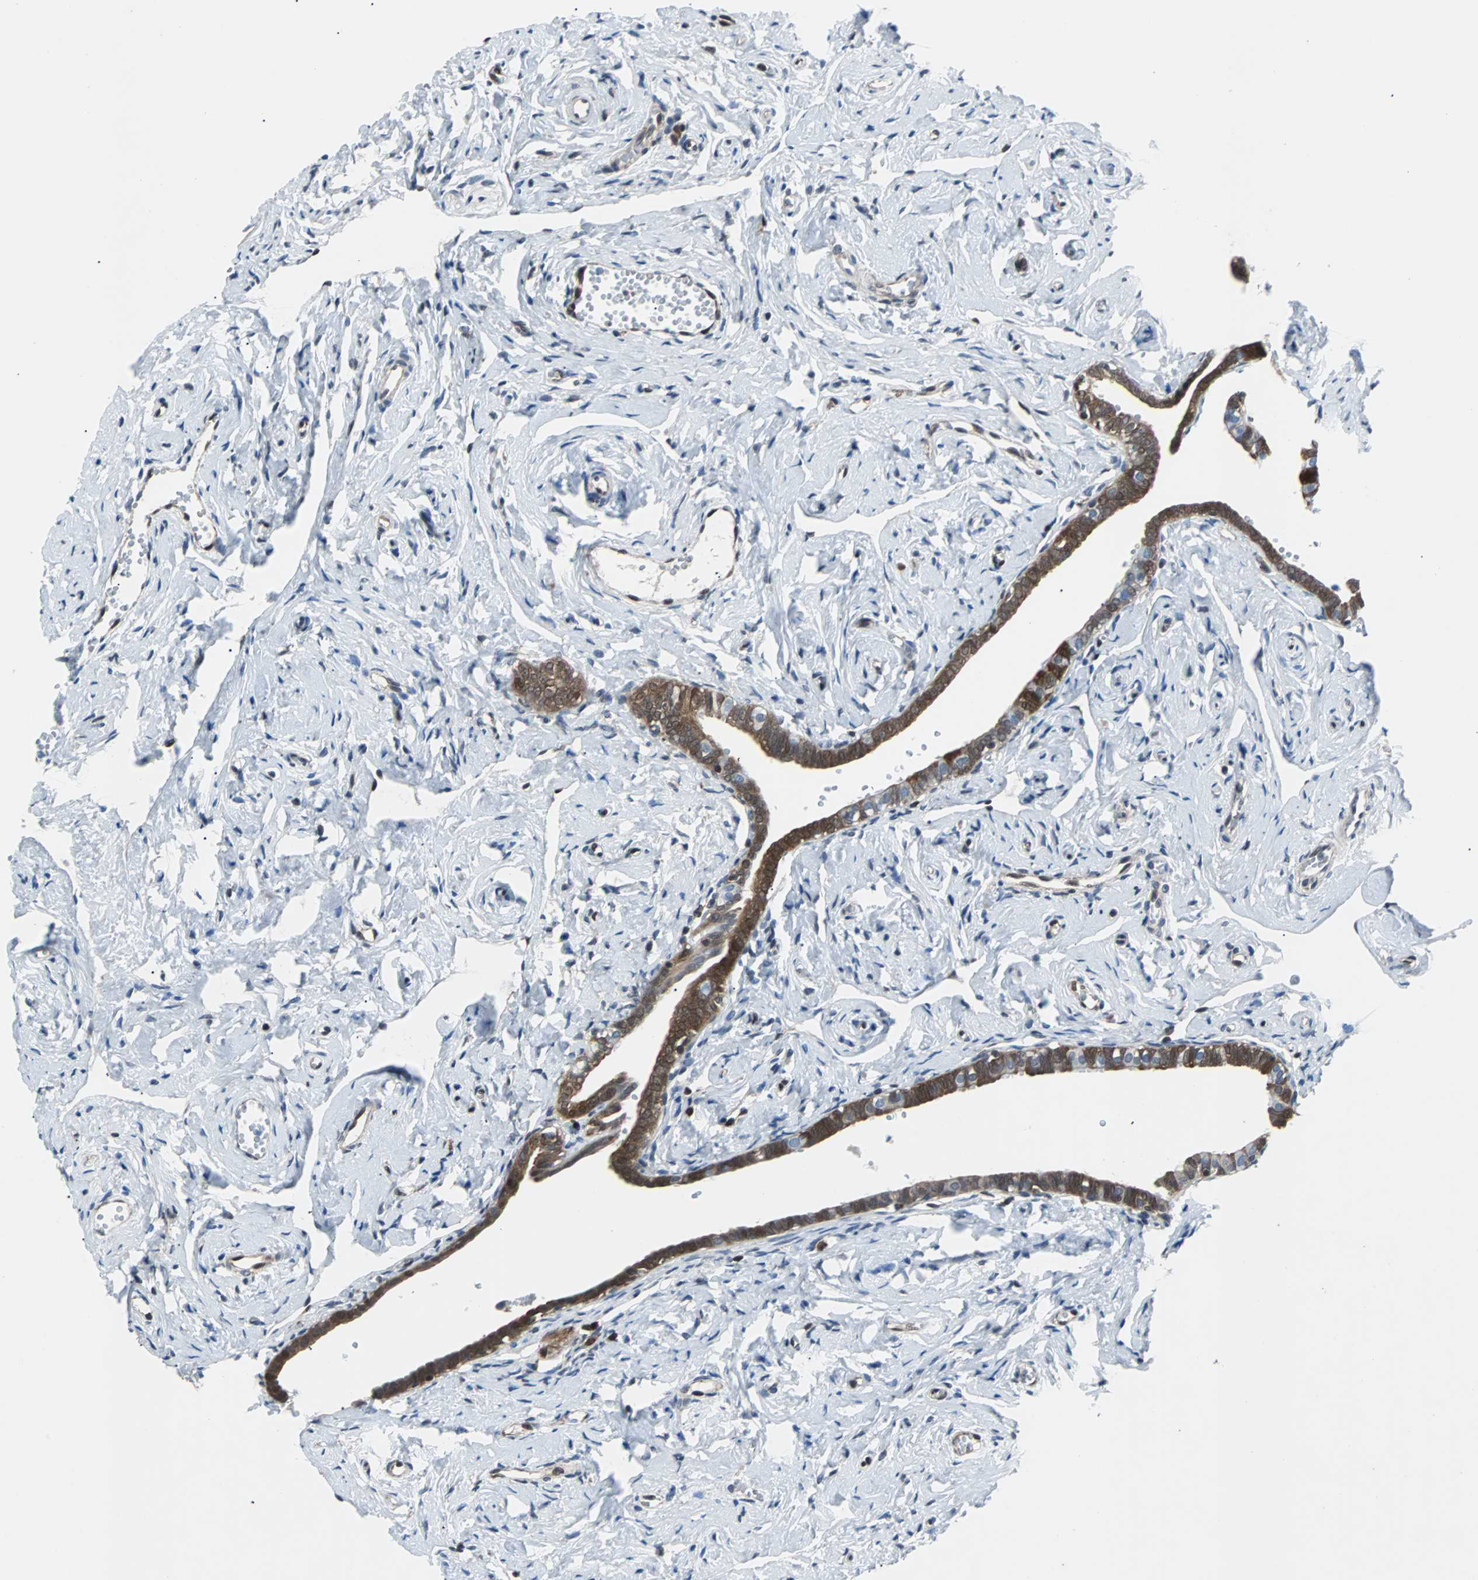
{"staining": {"intensity": "moderate", "quantity": "25%-75%", "location": "cytoplasmic/membranous,nuclear"}, "tissue": "fallopian tube", "cell_type": "Glandular cells", "image_type": "normal", "snomed": [{"axis": "morphology", "description": "Normal tissue, NOS"}, {"axis": "topography", "description": "Fallopian tube"}], "caption": "Immunohistochemical staining of benign human fallopian tube displays 25%-75% levels of moderate cytoplasmic/membranous,nuclear protein staining in about 25%-75% of glandular cells. The protein is shown in brown color, while the nuclei are stained blue.", "gene": "MAP2K6", "patient": {"sex": "female", "age": 71}}